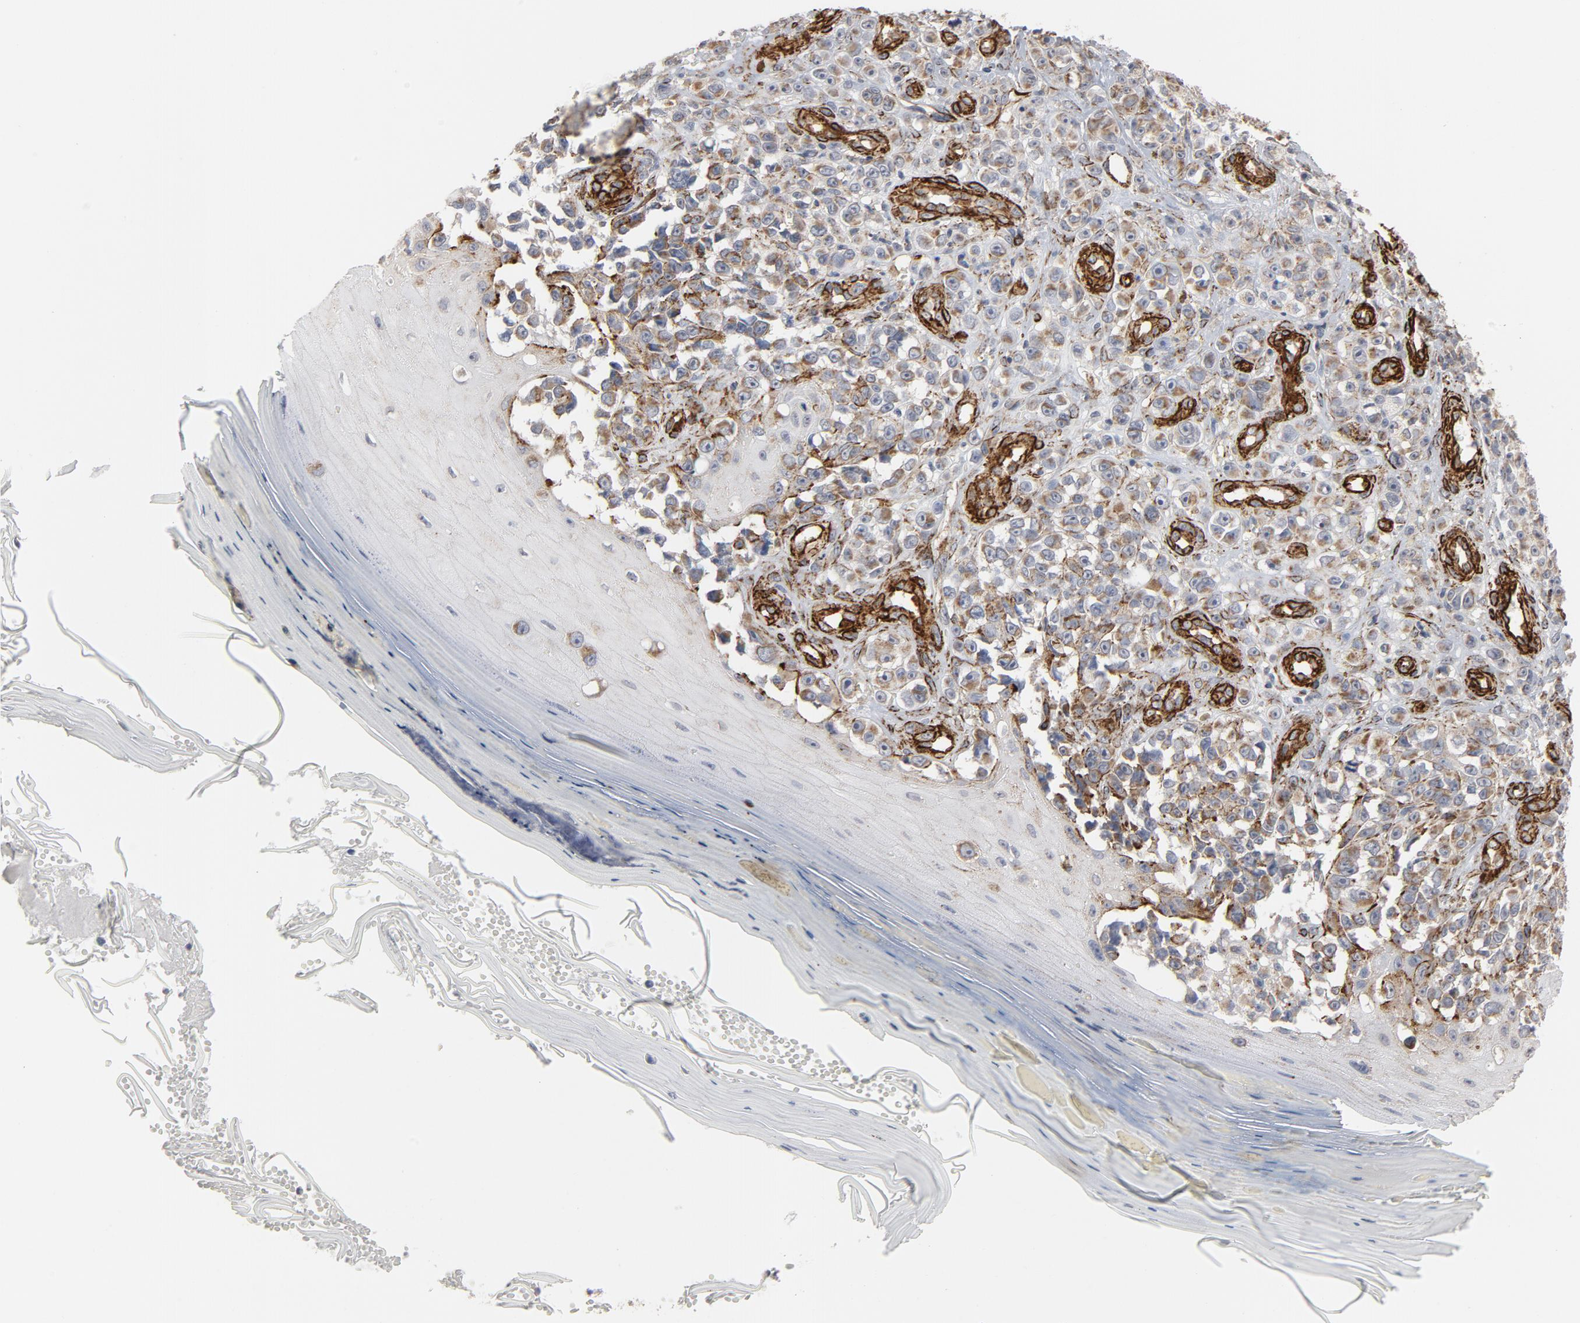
{"staining": {"intensity": "moderate", "quantity": "25%-75%", "location": "cytoplasmic/membranous"}, "tissue": "melanoma", "cell_type": "Tumor cells", "image_type": "cancer", "snomed": [{"axis": "morphology", "description": "Malignant melanoma, NOS"}, {"axis": "topography", "description": "Skin"}], "caption": "The image displays immunohistochemical staining of melanoma. There is moderate cytoplasmic/membranous staining is identified in approximately 25%-75% of tumor cells.", "gene": "GNG2", "patient": {"sex": "female", "age": 82}}